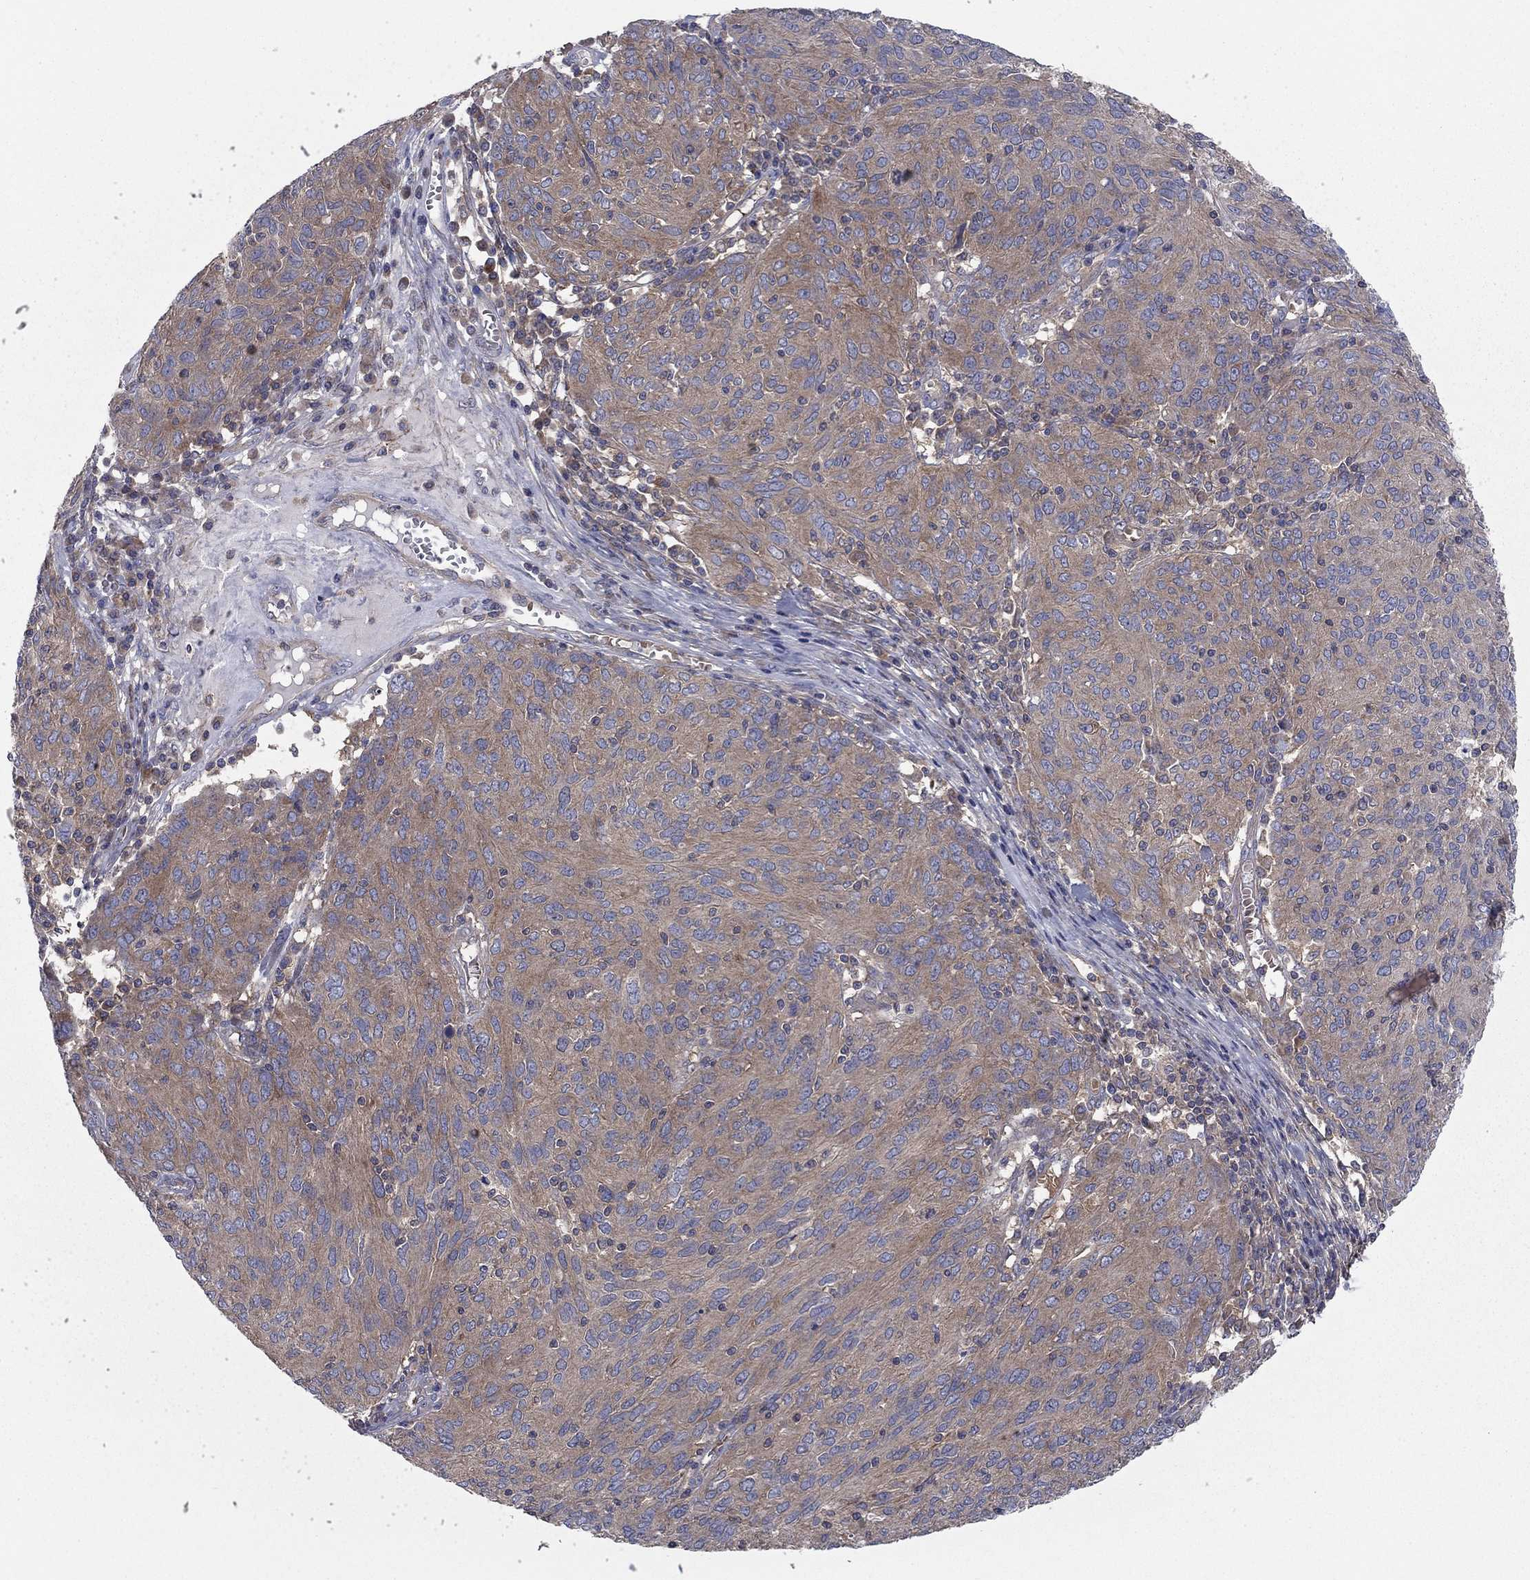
{"staining": {"intensity": "weak", "quantity": "25%-75%", "location": "cytoplasmic/membranous"}, "tissue": "ovarian cancer", "cell_type": "Tumor cells", "image_type": "cancer", "snomed": [{"axis": "morphology", "description": "Carcinoma, endometroid"}, {"axis": "topography", "description": "Ovary"}], "caption": "Immunohistochemical staining of human endometroid carcinoma (ovarian) shows weak cytoplasmic/membranous protein positivity in about 25%-75% of tumor cells.", "gene": "RNF123", "patient": {"sex": "female", "age": 50}}